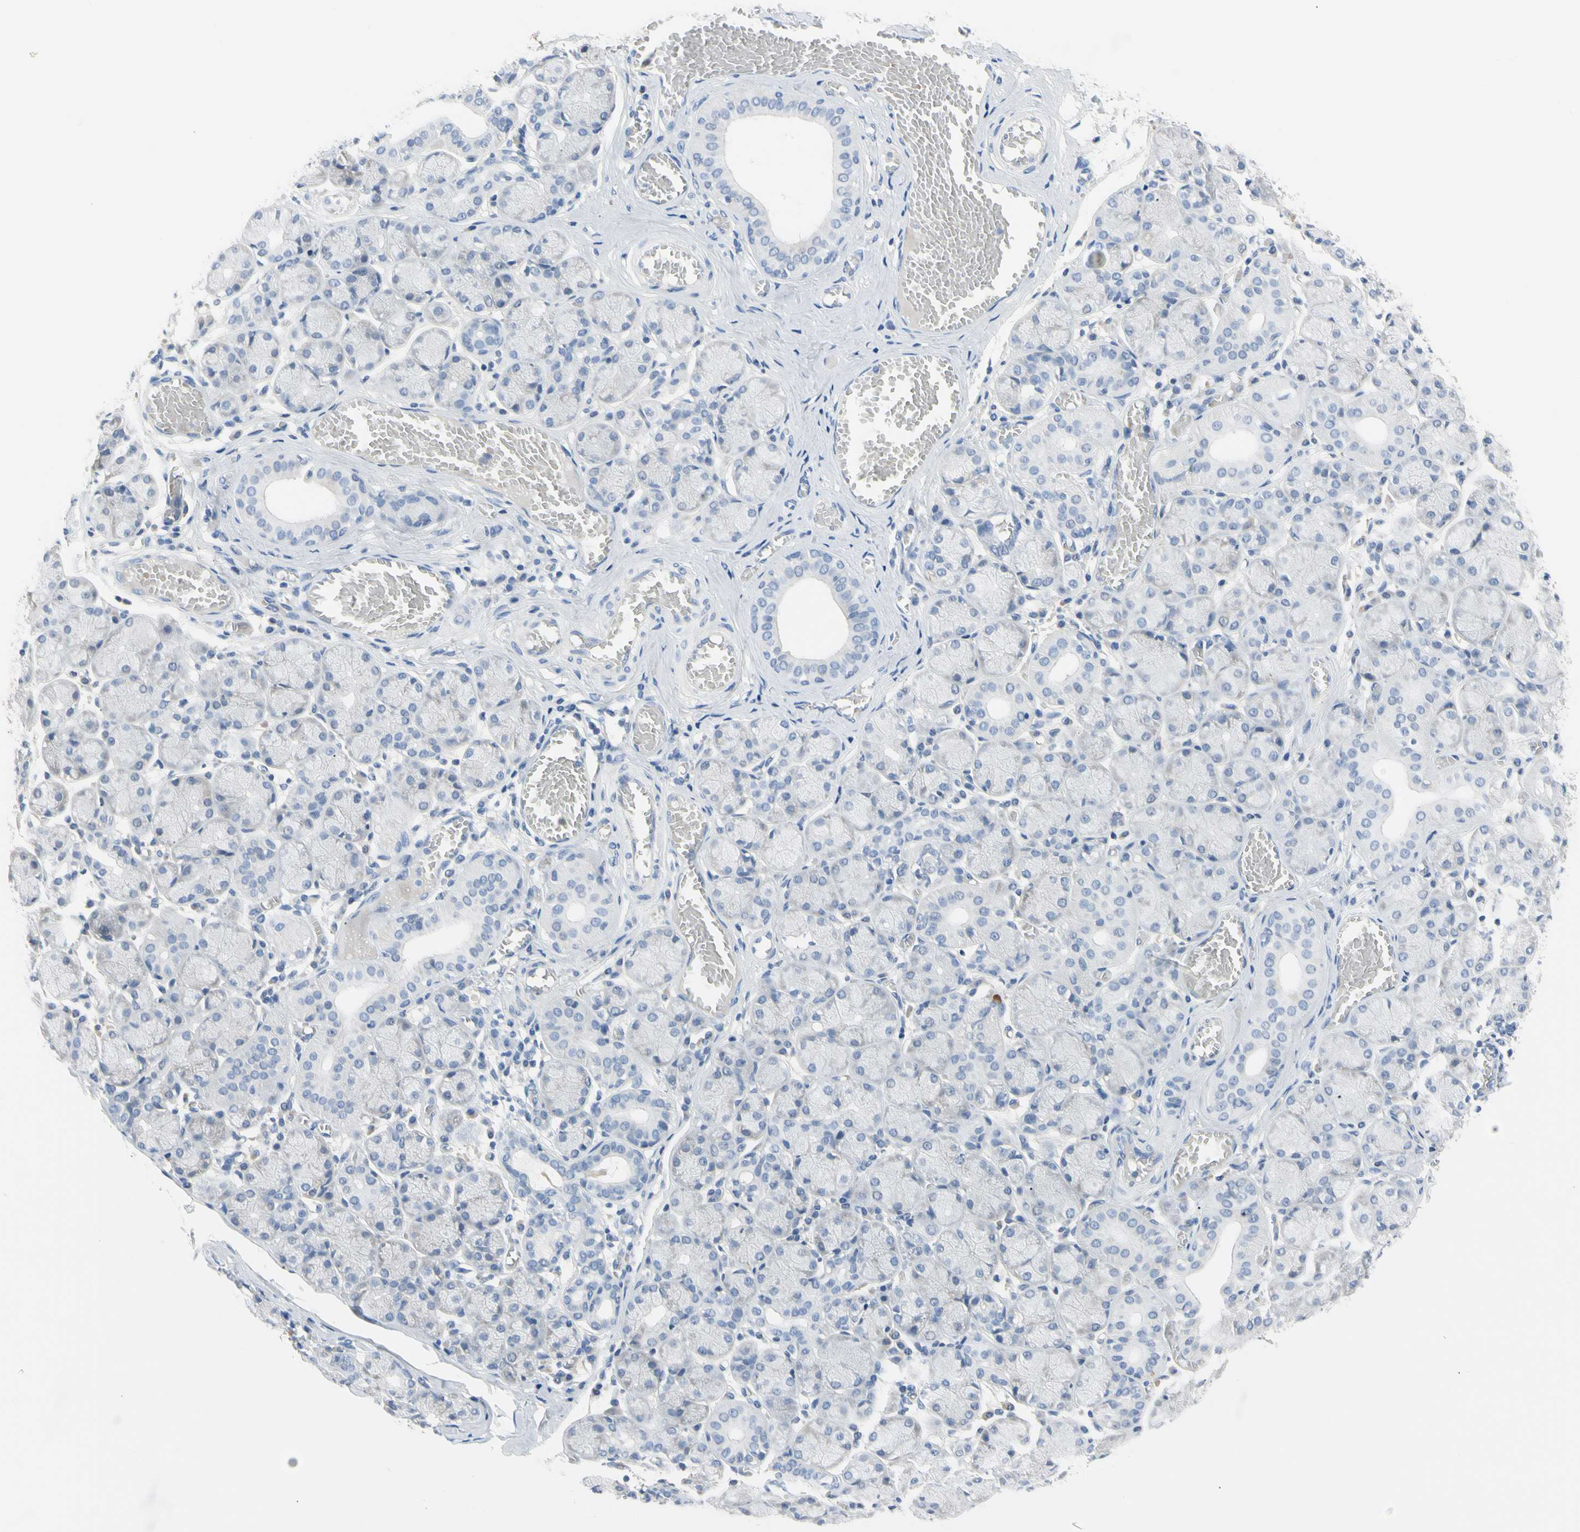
{"staining": {"intensity": "negative", "quantity": "none", "location": "none"}, "tissue": "salivary gland", "cell_type": "Glandular cells", "image_type": "normal", "snomed": [{"axis": "morphology", "description": "Normal tissue, NOS"}, {"axis": "topography", "description": "Salivary gland"}], "caption": "An image of human salivary gland is negative for staining in glandular cells. The staining was performed using DAB to visualize the protein expression in brown, while the nuclei were stained in blue with hematoxylin (Magnification: 20x).", "gene": "MARK1", "patient": {"sex": "female", "age": 24}}